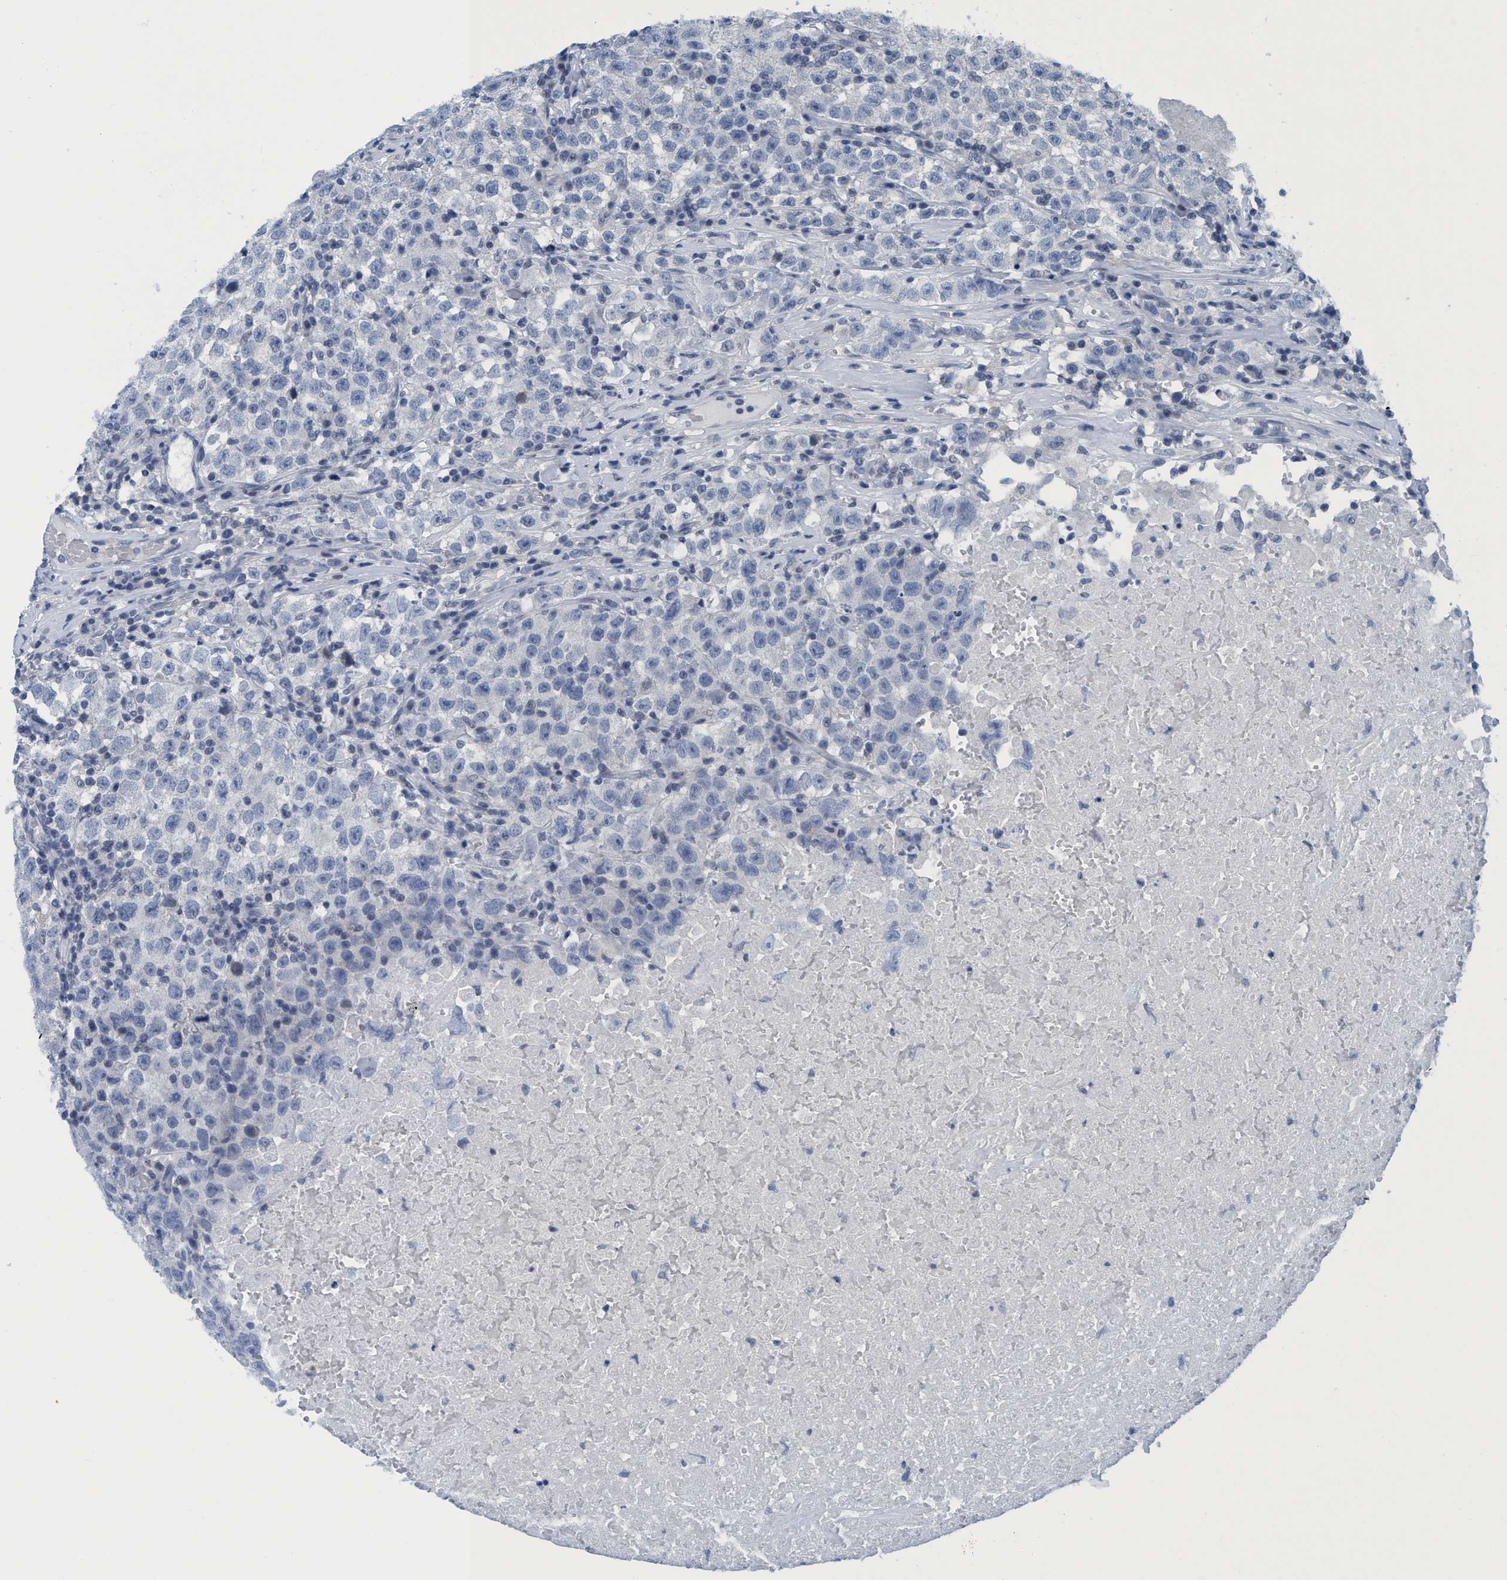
{"staining": {"intensity": "negative", "quantity": "none", "location": "none"}, "tissue": "testis cancer", "cell_type": "Tumor cells", "image_type": "cancer", "snomed": [{"axis": "morphology", "description": "Seminoma, NOS"}, {"axis": "topography", "description": "Testis"}], "caption": "Tumor cells show no significant protein positivity in testis cancer (seminoma). (DAB (3,3'-diaminobenzidine) immunohistochemistry (IHC), high magnification).", "gene": "DNAI1", "patient": {"sex": "male", "age": 22}}